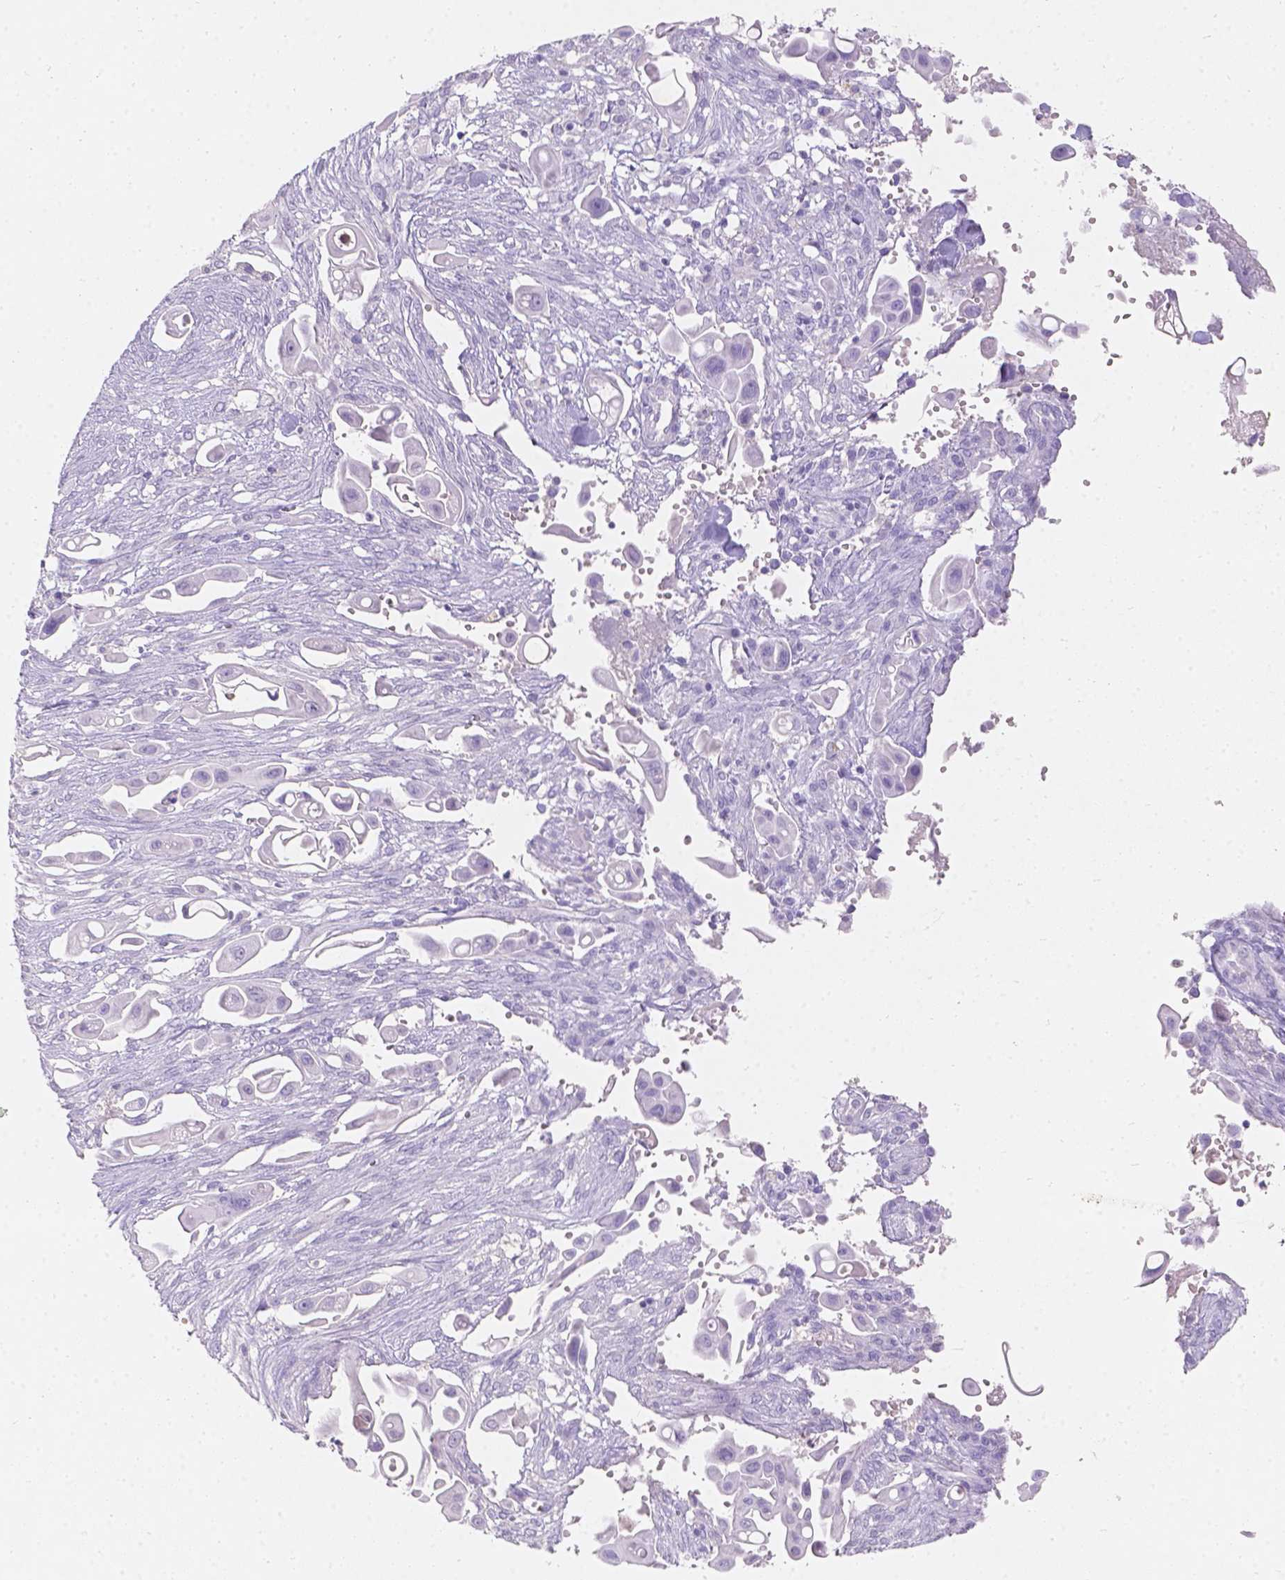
{"staining": {"intensity": "negative", "quantity": "none", "location": "none"}, "tissue": "pancreatic cancer", "cell_type": "Tumor cells", "image_type": "cancer", "snomed": [{"axis": "morphology", "description": "Adenocarcinoma, NOS"}, {"axis": "topography", "description": "Pancreas"}], "caption": "Tumor cells show no significant protein staining in adenocarcinoma (pancreatic). (DAB (3,3'-diaminobenzidine) IHC, high magnification).", "gene": "GAL3ST2", "patient": {"sex": "male", "age": 50}}